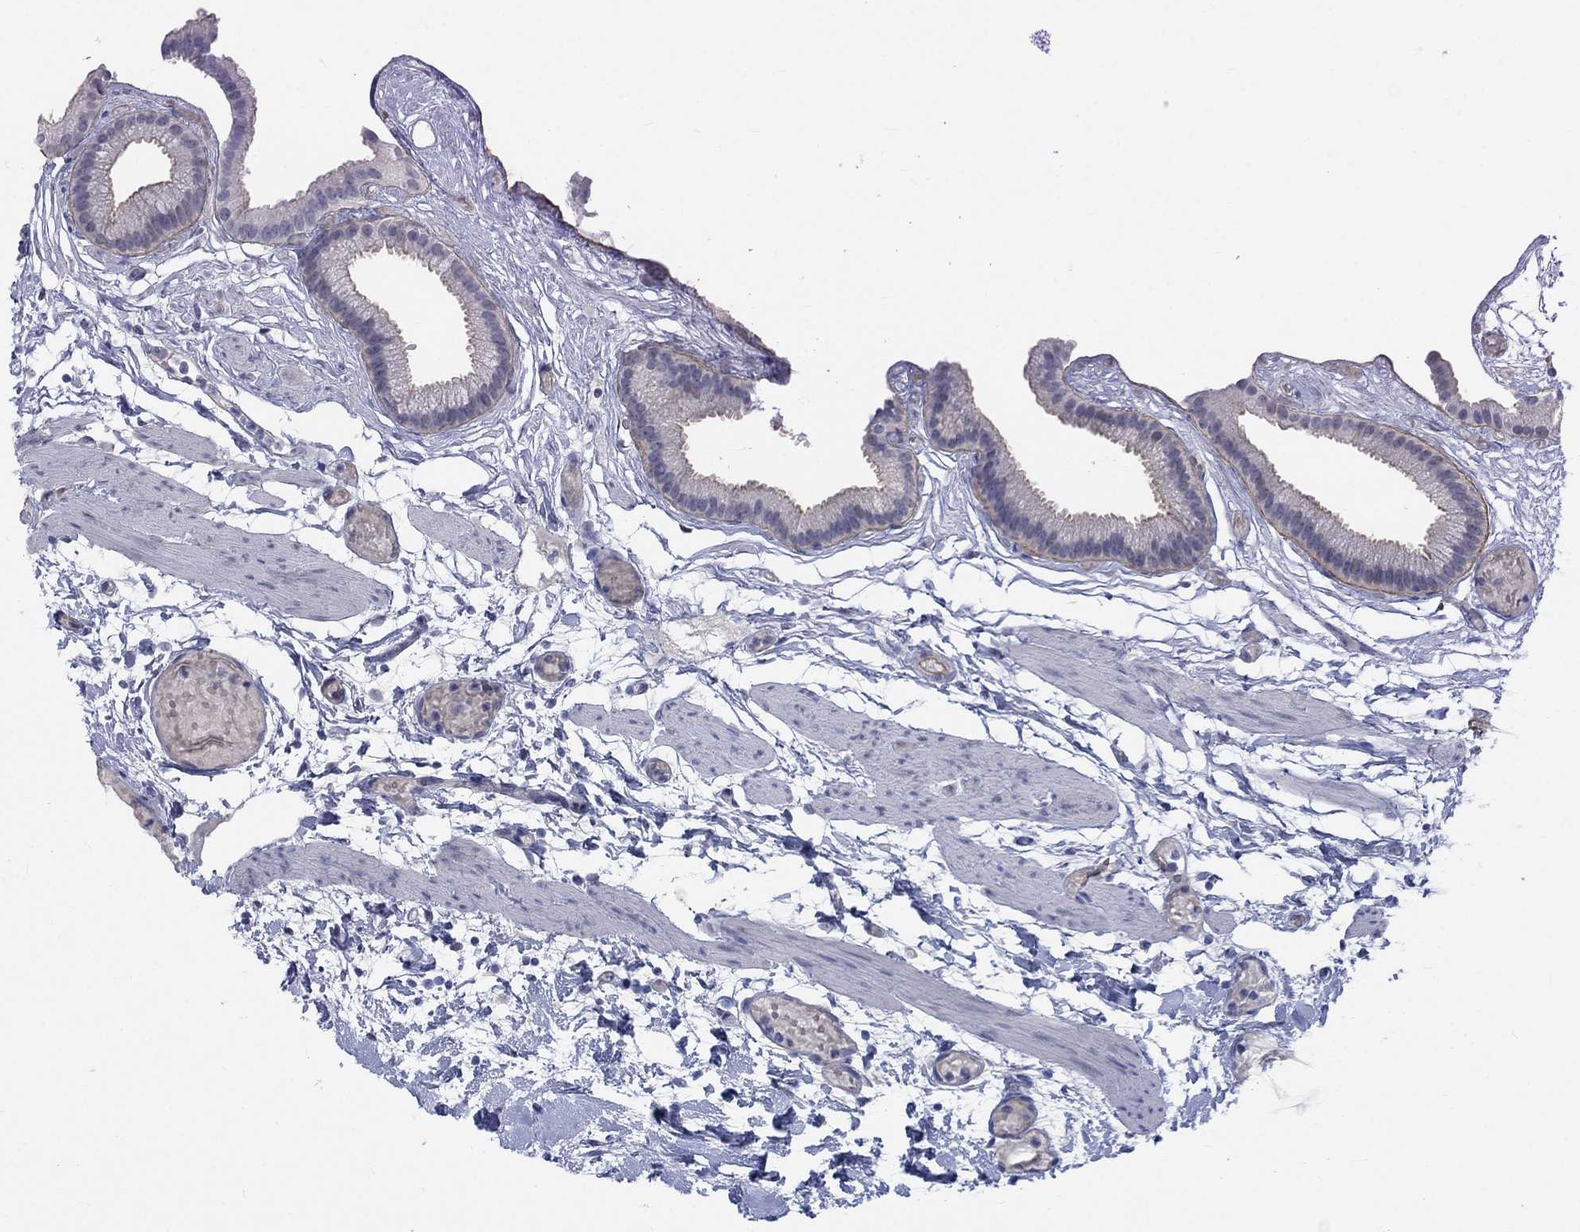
{"staining": {"intensity": "moderate", "quantity": "<25%", "location": "cytoplasmic/membranous"}, "tissue": "gallbladder", "cell_type": "Glandular cells", "image_type": "normal", "snomed": [{"axis": "morphology", "description": "Normal tissue, NOS"}, {"axis": "topography", "description": "Gallbladder"}], "caption": "Protein positivity by immunohistochemistry displays moderate cytoplasmic/membranous staining in about <25% of glandular cells in normal gallbladder. (brown staining indicates protein expression, while blue staining denotes nuclei).", "gene": "EGFLAM", "patient": {"sex": "female", "age": 45}}